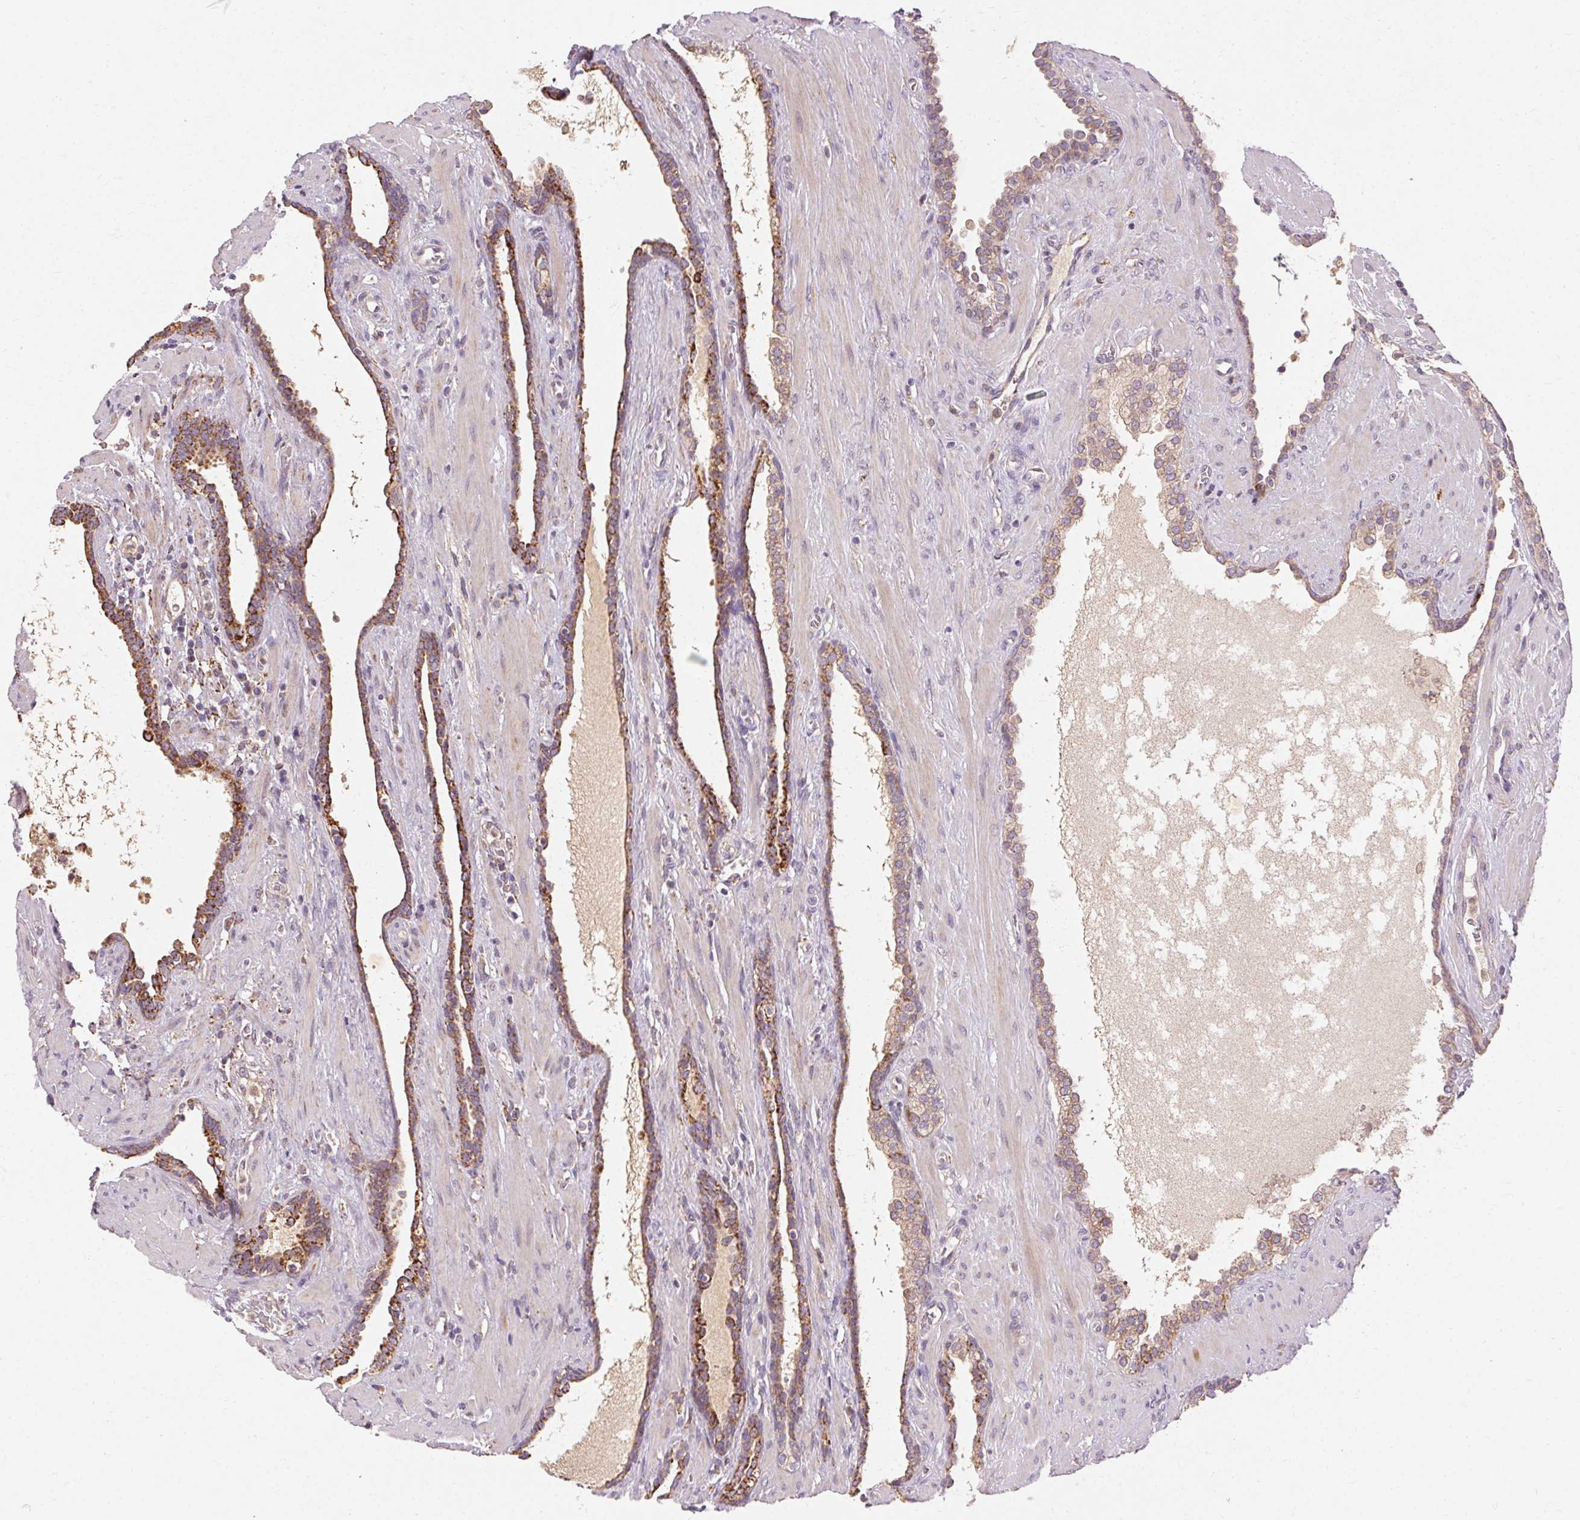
{"staining": {"intensity": "moderate", "quantity": ">75%", "location": "cytoplasmic/membranous"}, "tissue": "prostate cancer", "cell_type": "Tumor cells", "image_type": "cancer", "snomed": [{"axis": "morphology", "description": "Adenocarcinoma, High grade"}, {"axis": "topography", "description": "Prostate"}], "caption": "Brown immunohistochemical staining in prostate high-grade adenocarcinoma demonstrates moderate cytoplasmic/membranous expression in about >75% of tumor cells. (IHC, brightfield microscopy, high magnification).", "gene": "REP15", "patient": {"sex": "male", "age": 58}}